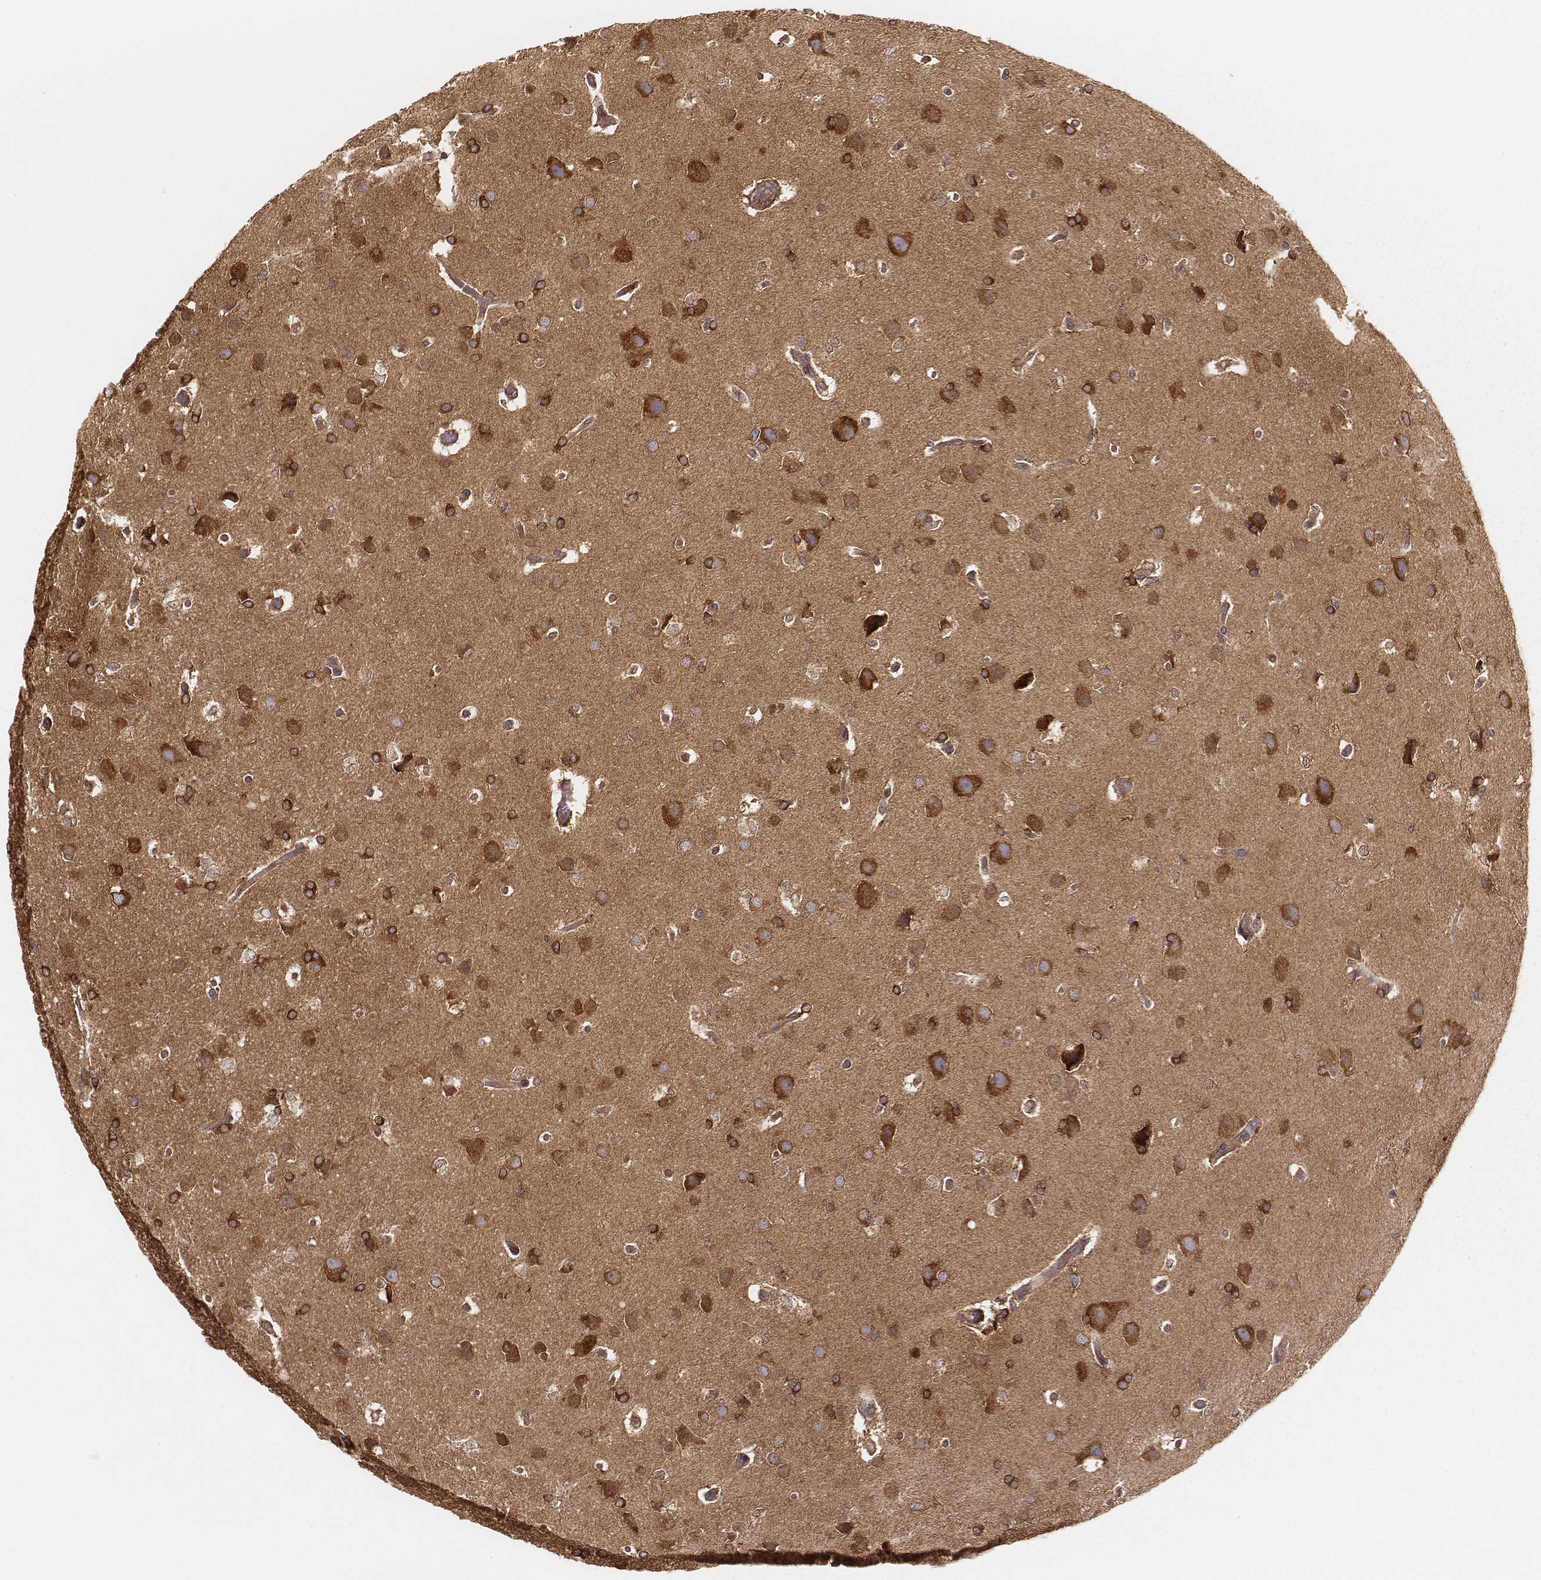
{"staining": {"intensity": "strong", "quantity": ">75%", "location": "cytoplasmic/membranous"}, "tissue": "glioma", "cell_type": "Tumor cells", "image_type": "cancer", "snomed": [{"axis": "morphology", "description": "Glioma, malignant, High grade"}, {"axis": "topography", "description": "Brain"}], "caption": "DAB (3,3'-diaminobenzidine) immunohistochemical staining of human glioma demonstrates strong cytoplasmic/membranous protein positivity in about >75% of tumor cells.", "gene": "CARS1", "patient": {"sex": "male", "age": 68}}